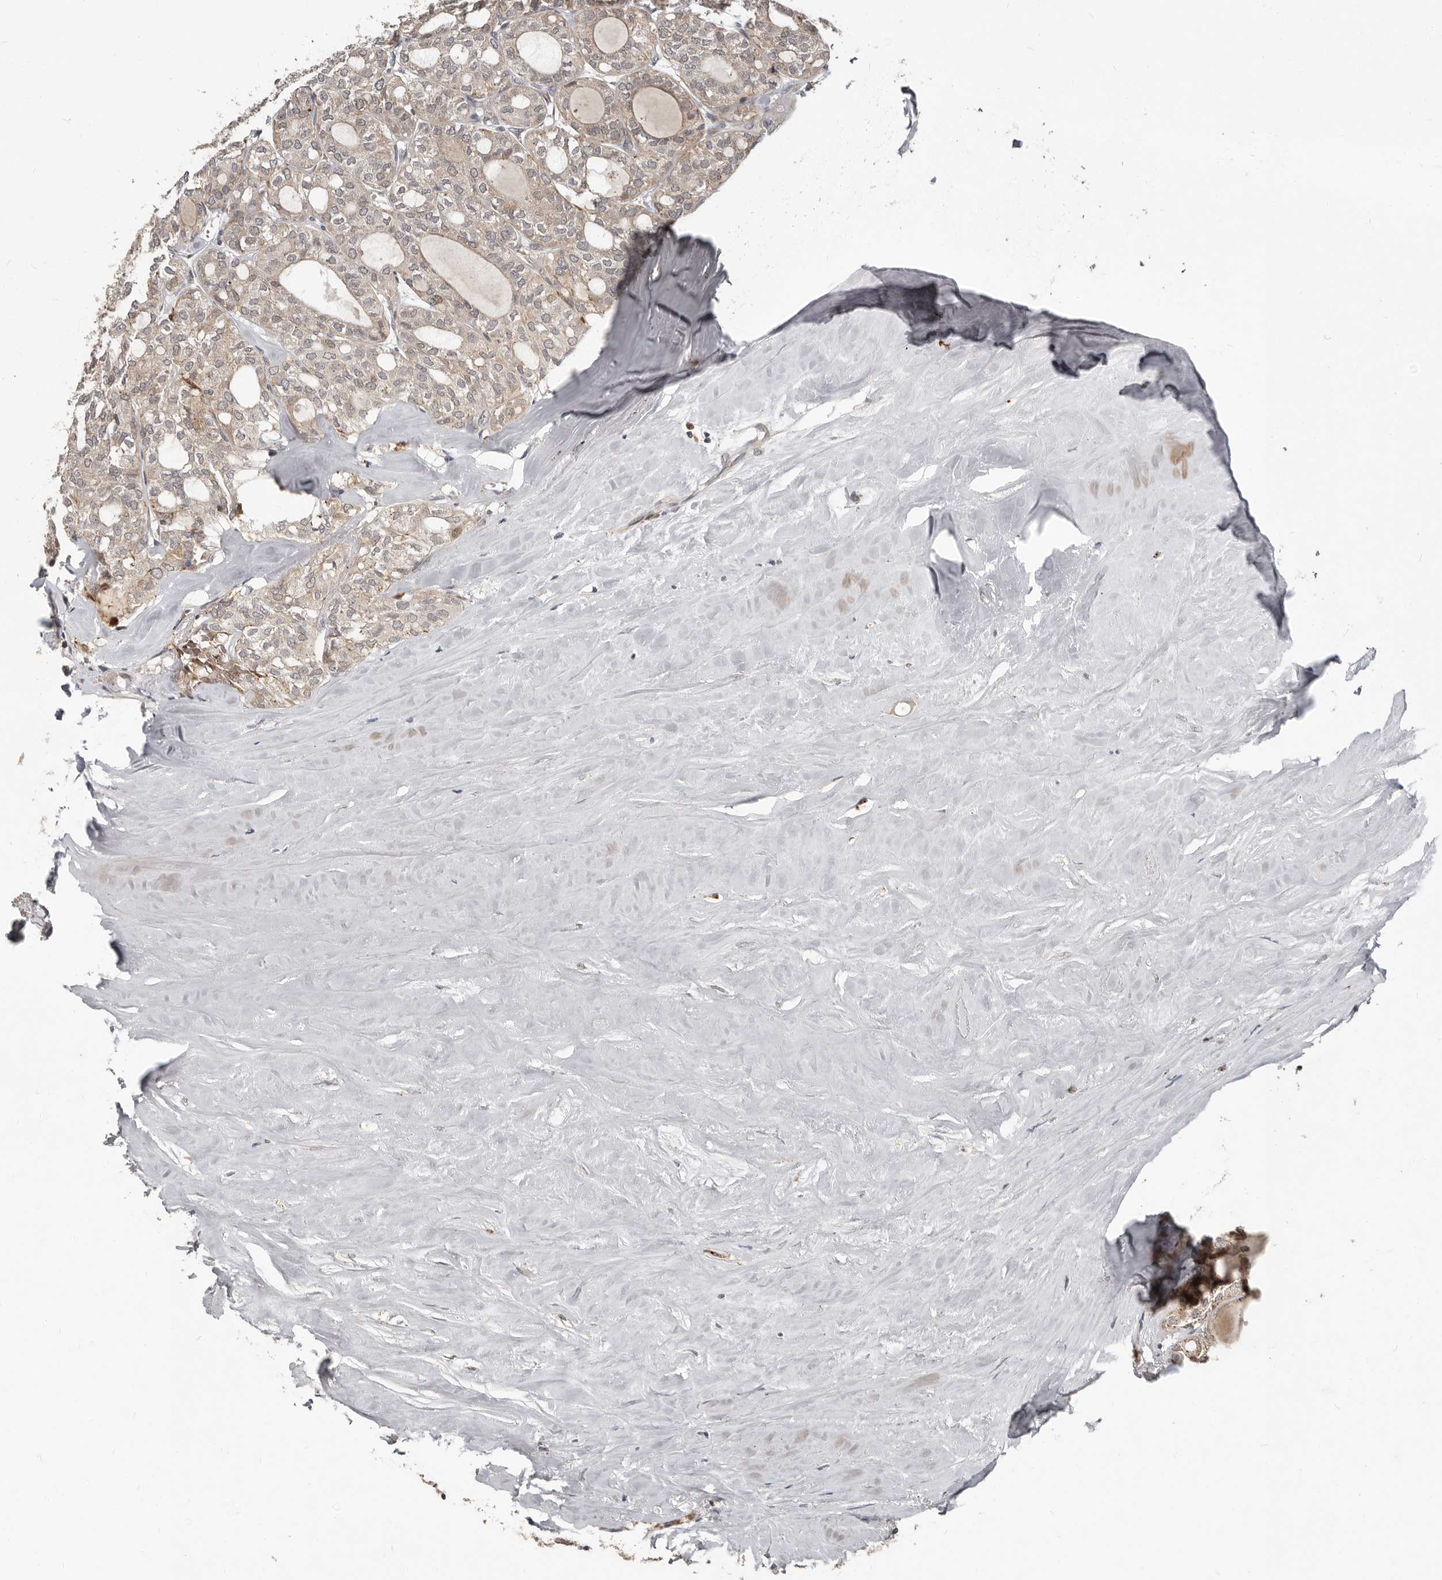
{"staining": {"intensity": "moderate", "quantity": "<25%", "location": "cytoplasmic/membranous,nuclear"}, "tissue": "thyroid cancer", "cell_type": "Tumor cells", "image_type": "cancer", "snomed": [{"axis": "morphology", "description": "Follicular adenoma carcinoma, NOS"}, {"axis": "topography", "description": "Thyroid gland"}], "caption": "Immunohistochemistry (IHC) of human follicular adenoma carcinoma (thyroid) demonstrates low levels of moderate cytoplasmic/membranous and nuclear positivity in about <25% of tumor cells.", "gene": "APOL6", "patient": {"sex": "male", "age": 75}}